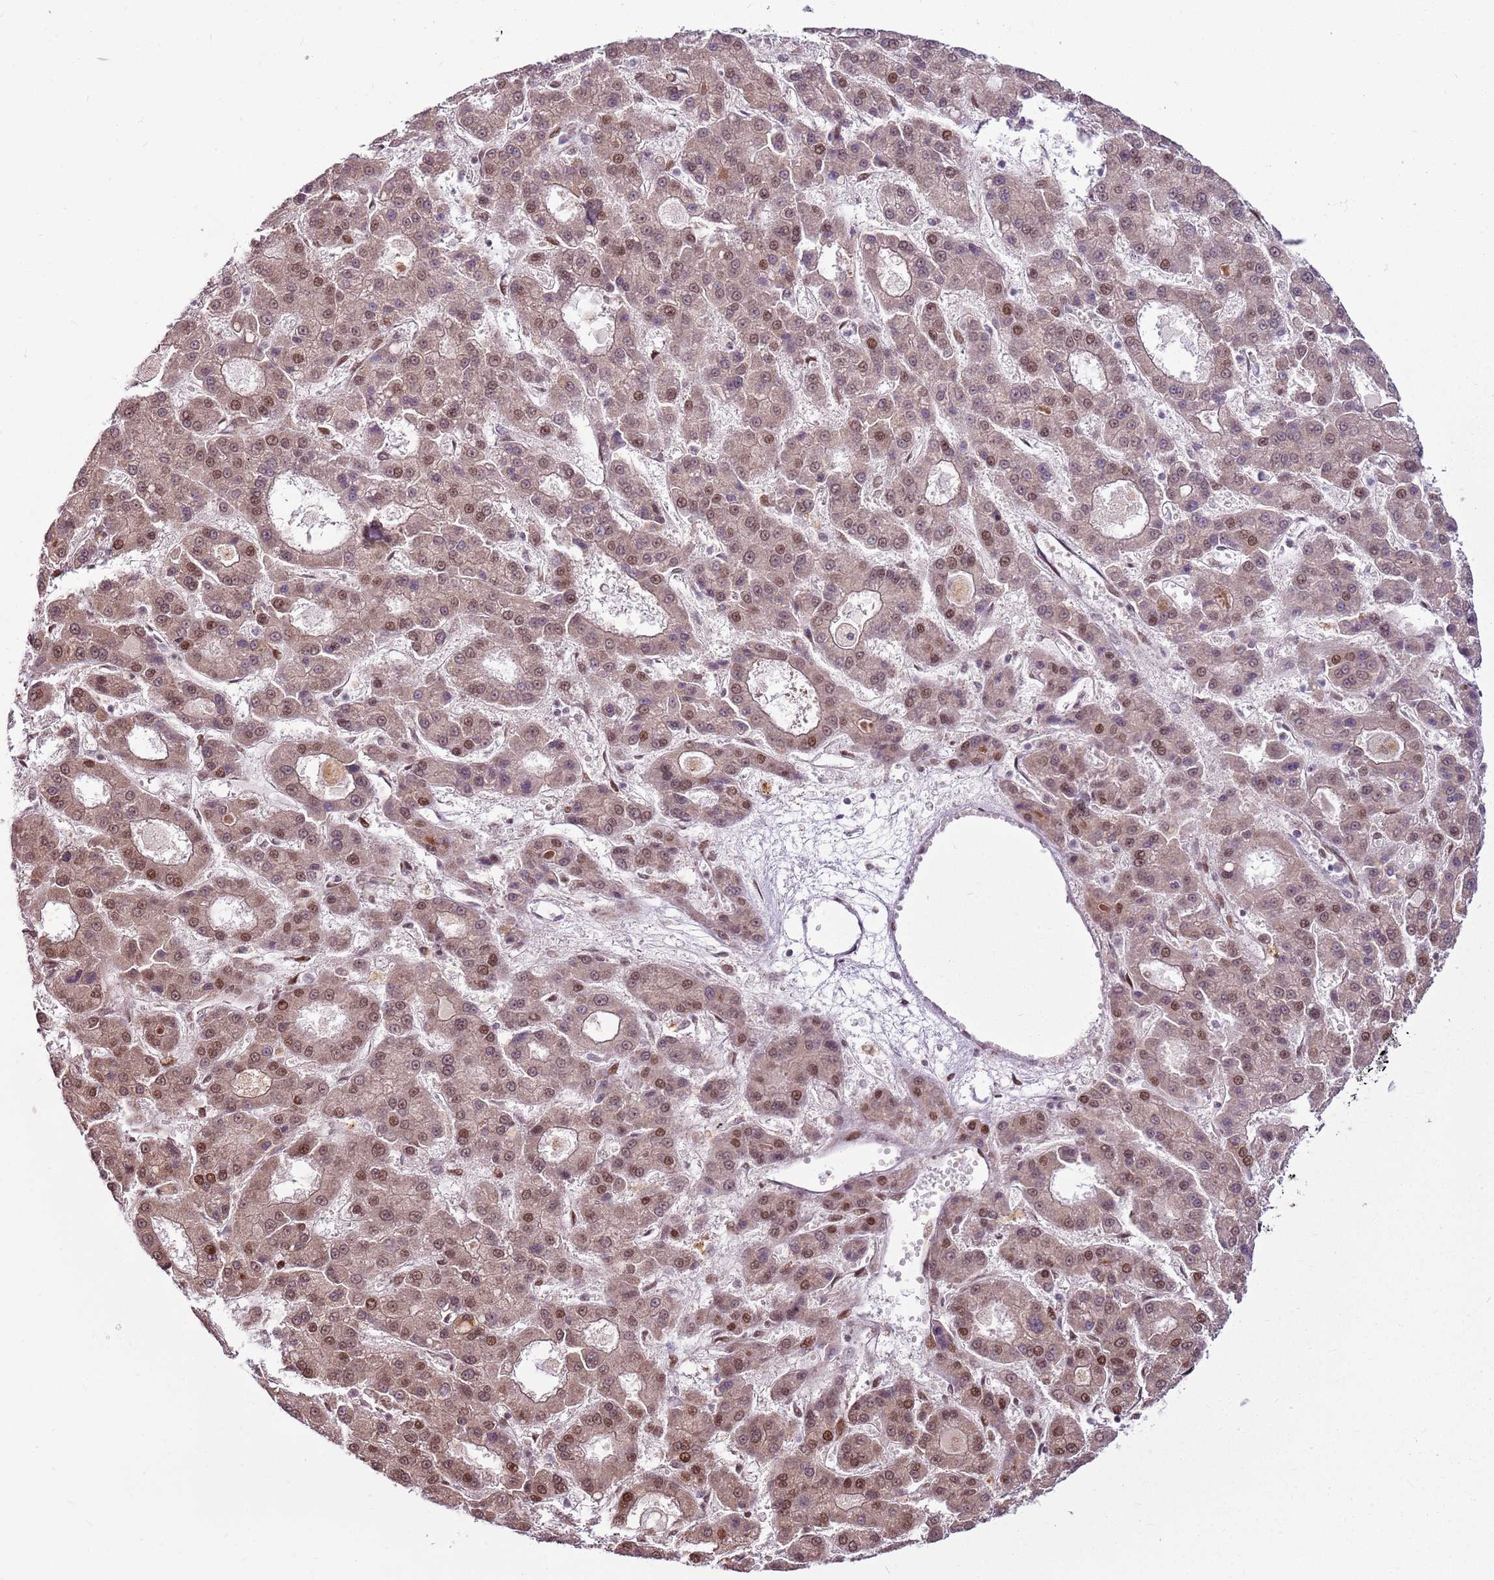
{"staining": {"intensity": "moderate", "quantity": ">75%", "location": "nuclear"}, "tissue": "liver cancer", "cell_type": "Tumor cells", "image_type": "cancer", "snomed": [{"axis": "morphology", "description": "Carcinoma, Hepatocellular, NOS"}, {"axis": "topography", "description": "Liver"}], "caption": "This image shows immunohistochemistry (IHC) staining of liver cancer, with medium moderate nuclear expression in about >75% of tumor cells.", "gene": "PCTP", "patient": {"sex": "male", "age": 70}}